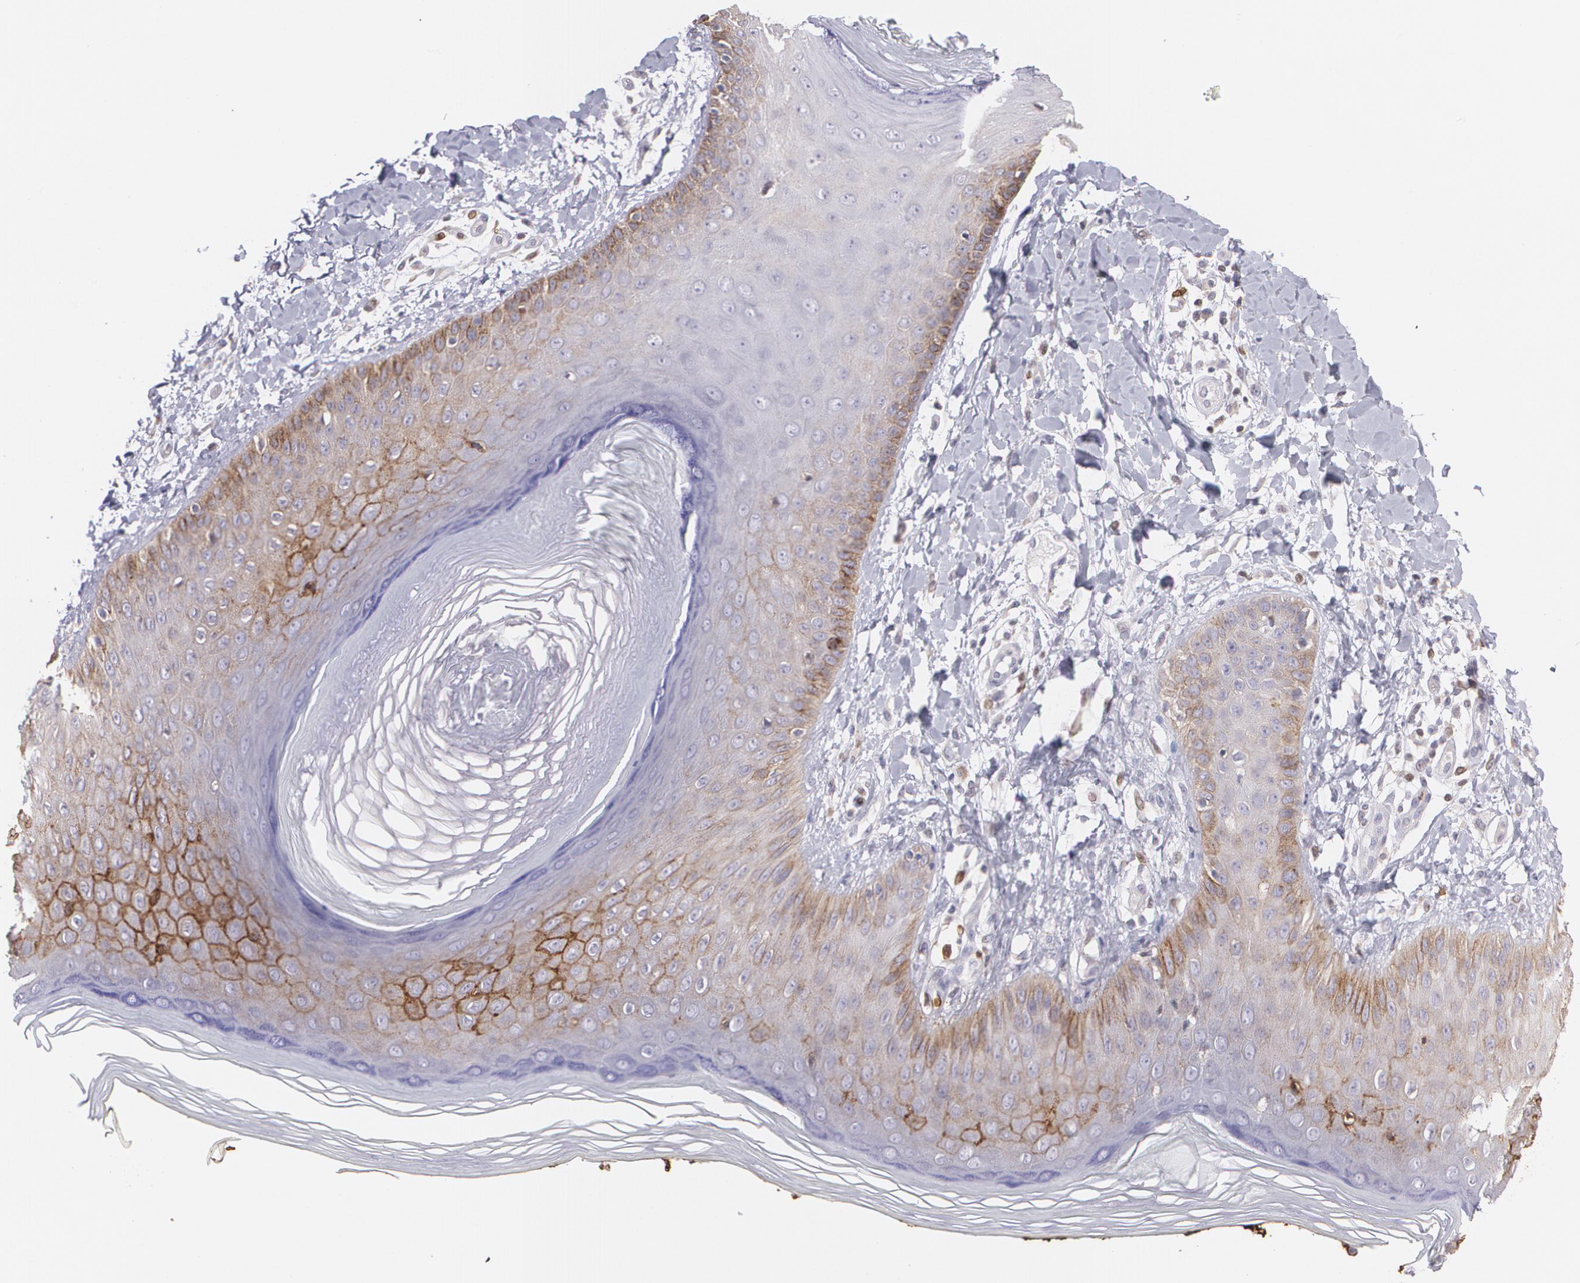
{"staining": {"intensity": "strong", "quantity": "25%-75%", "location": "cytoplasmic/membranous"}, "tissue": "skin", "cell_type": "Epidermal cells", "image_type": "normal", "snomed": [{"axis": "morphology", "description": "Normal tissue, NOS"}, {"axis": "morphology", "description": "Inflammation, NOS"}, {"axis": "topography", "description": "Soft tissue"}, {"axis": "topography", "description": "Anal"}], "caption": "Immunohistochemical staining of benign human skin demonstrates high levels of strong cytoplasmic/membranous expression in approximately 25%-75% of epidermal cells. The staining was performed using DAB, with brown indicating positive protein expression. Nuclei are stained blue with hematoxylin.", "gene": "SLC2A1", "patient": {"sex": "female", "age": 15}}